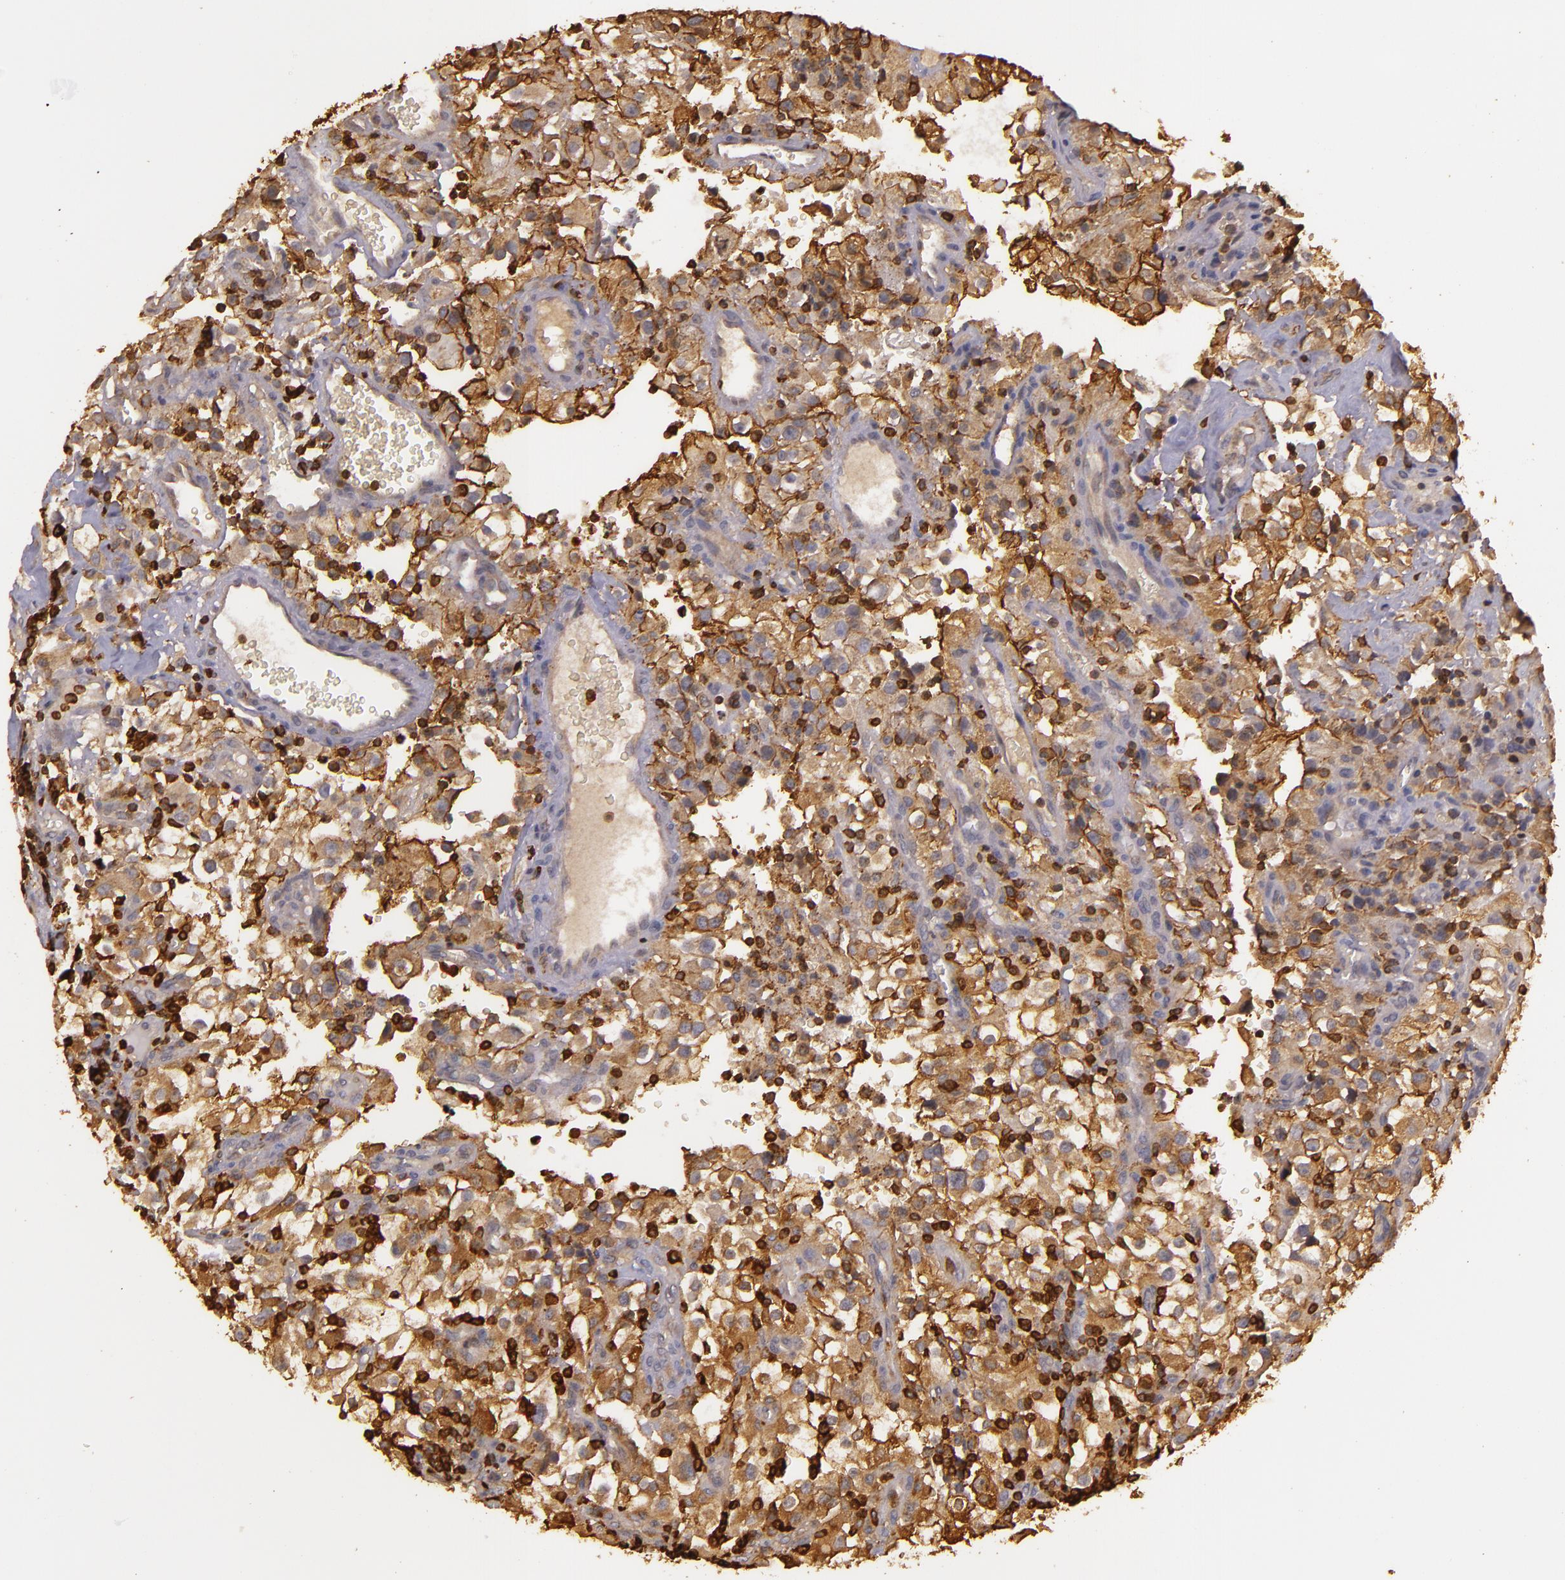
{"staining": {"intensity": "strong", "quantity": ">75%", "location": "cytoplasmic/membranous"}, "tissue": "renal cancer", "cell_type": "Tumor cells", "image_type": "cancer", "snomed": [{"axis": "morphology", "description": "Adenocarcinoma, NOS"}, {"axis": "topography", "description": "Kidney"}], "caption": "The immunohistochemical stain shows strong cytoplasmic/membranous positivity in tumor cells of adenocarcinoma (renal) tissue. (Brightfield microscopy of DAB IHC at high magnification).", "gene": "SLC9A3R1", "patient": {"sex": "female", "age": 52}}